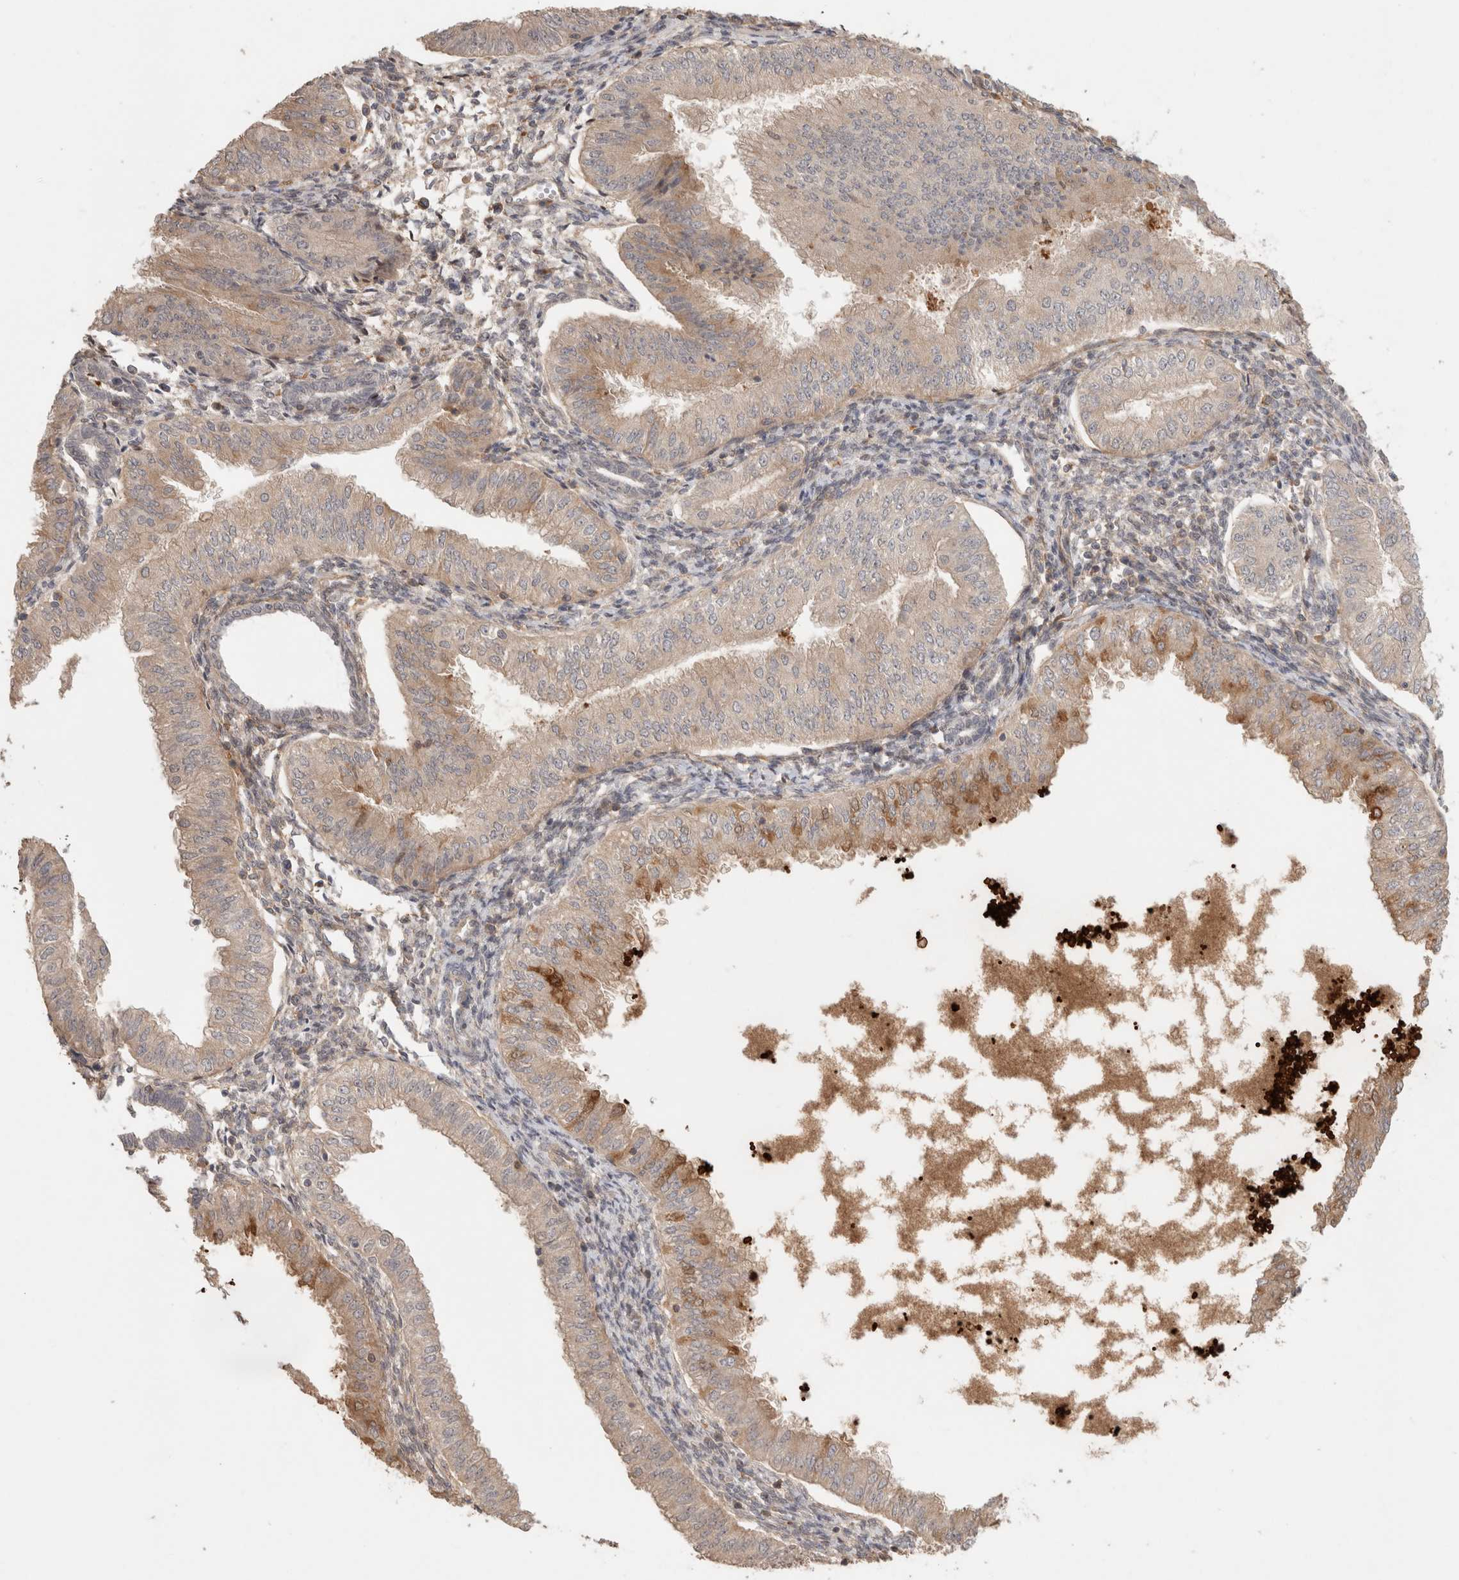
{"staining": {"intensity": "moderate", "quantity": "<25%", "location": "cytoplasmic/membranous"}, "tissue": "endometrial cancer", "cell_type": "Tumor cells", "image_type": "cancer", "snomed": [{"axis": "morphology", "description": "Normal tissue, NOS"}, {"axis": "morphology", "description": "Adenocarcinoma, NOS"}, {"axis": "topography", "description": "Endometrium"}], "caption": "Tumor cells exhibit moderate cytoplasmic/membranous positivity in approximately <25% of cells in endometrial cancer (adenocarcinoma).", "gene": "HSPG2", "patient": {"sex": "female", "age": 53}}